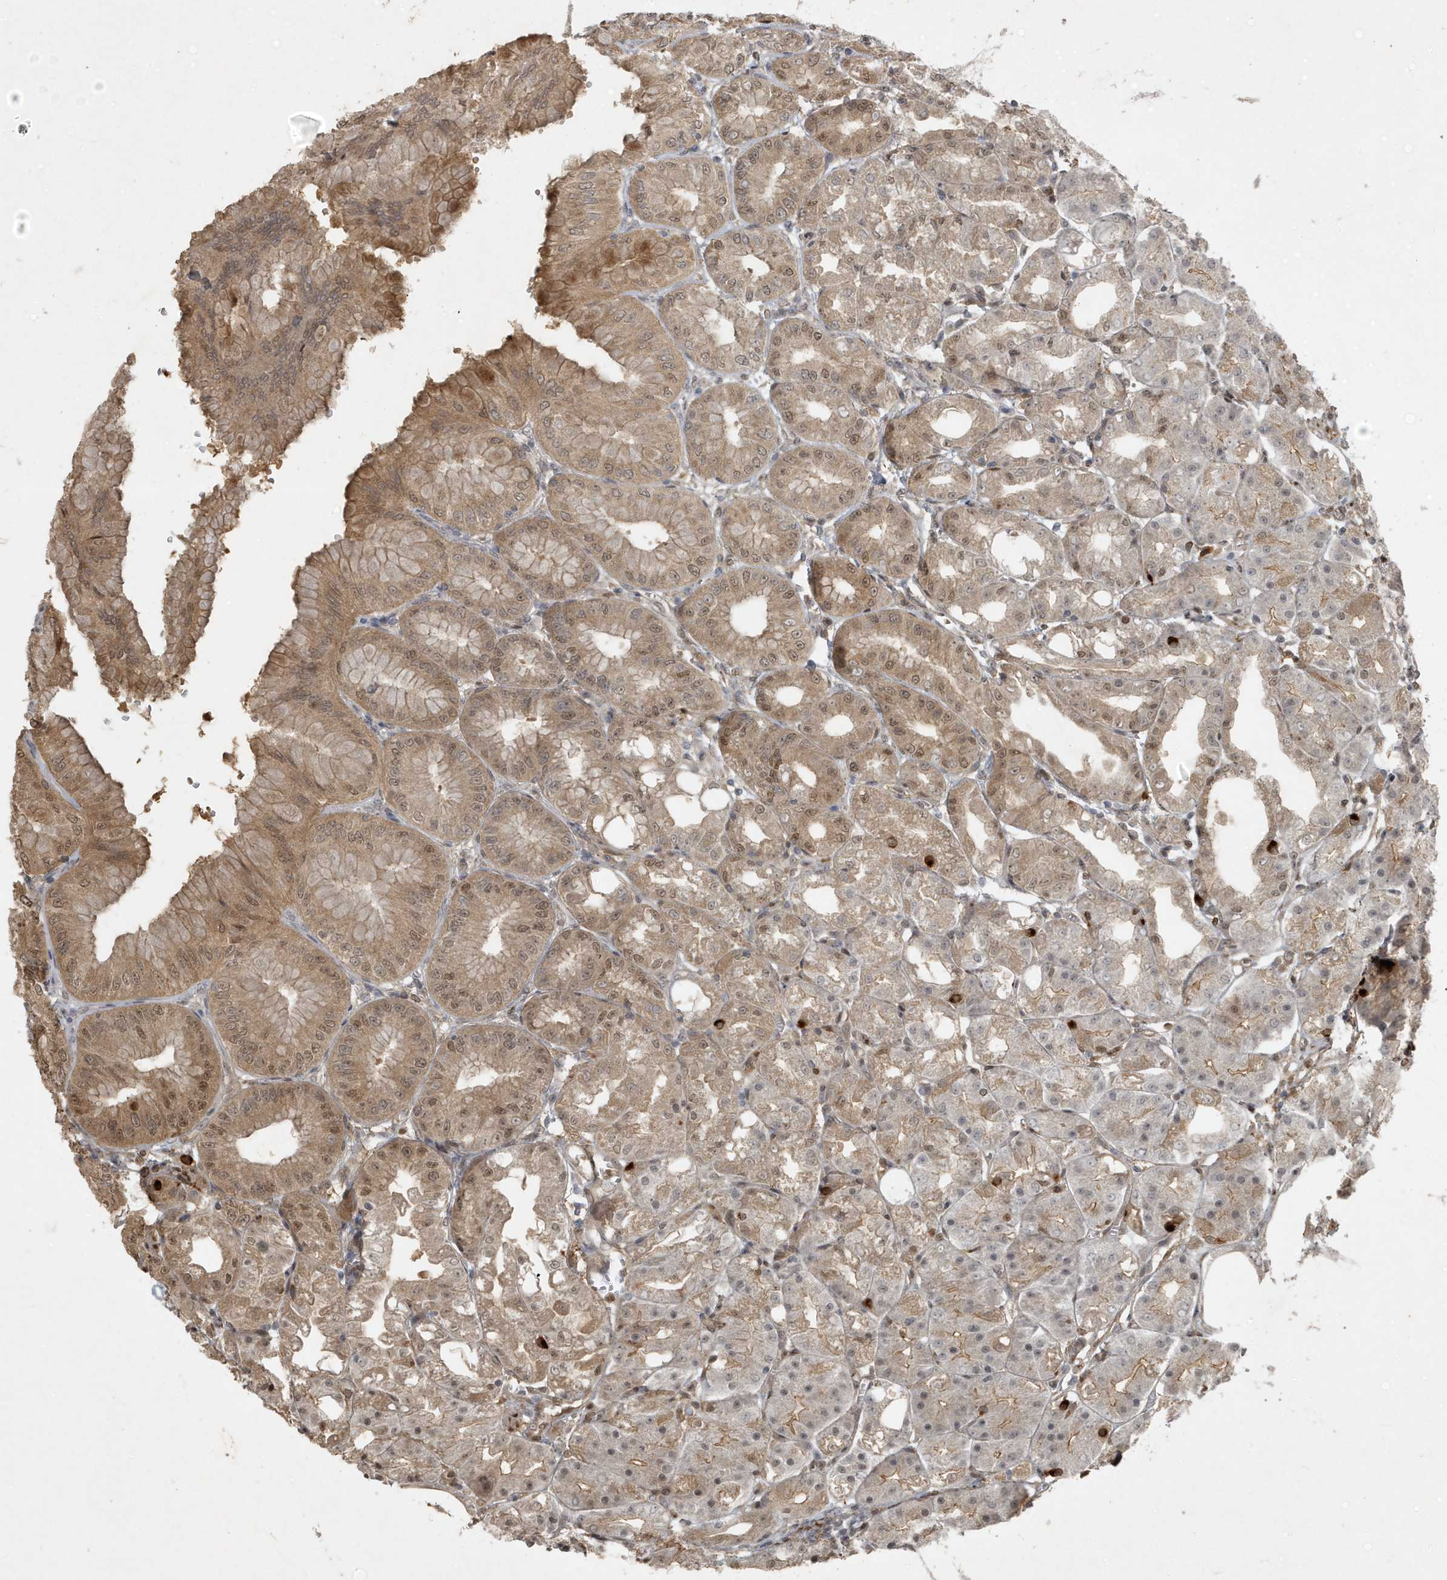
{"staining": {"intensity": "moderate", "quantity": ">75%", "location": "cytoplasmic/membranous,nuclear"}, "tissue": "stomach", "cell_type": "Glandular cells", "image_type": "normal", "snomed": [{"axis": "morphology", "description": "Normal tissue, NOS"}, {"axis": "topography", "description": "Stomach, lower"}], "caption": "This is a micrograph of immunohistochemistry staining of benign stomach, which shows moderate expression in the cytoplasmic/membranous,nuclear of glandular cells.", "gene": "HSPA1A", "patient": {"sex": "male", "age": 71}}